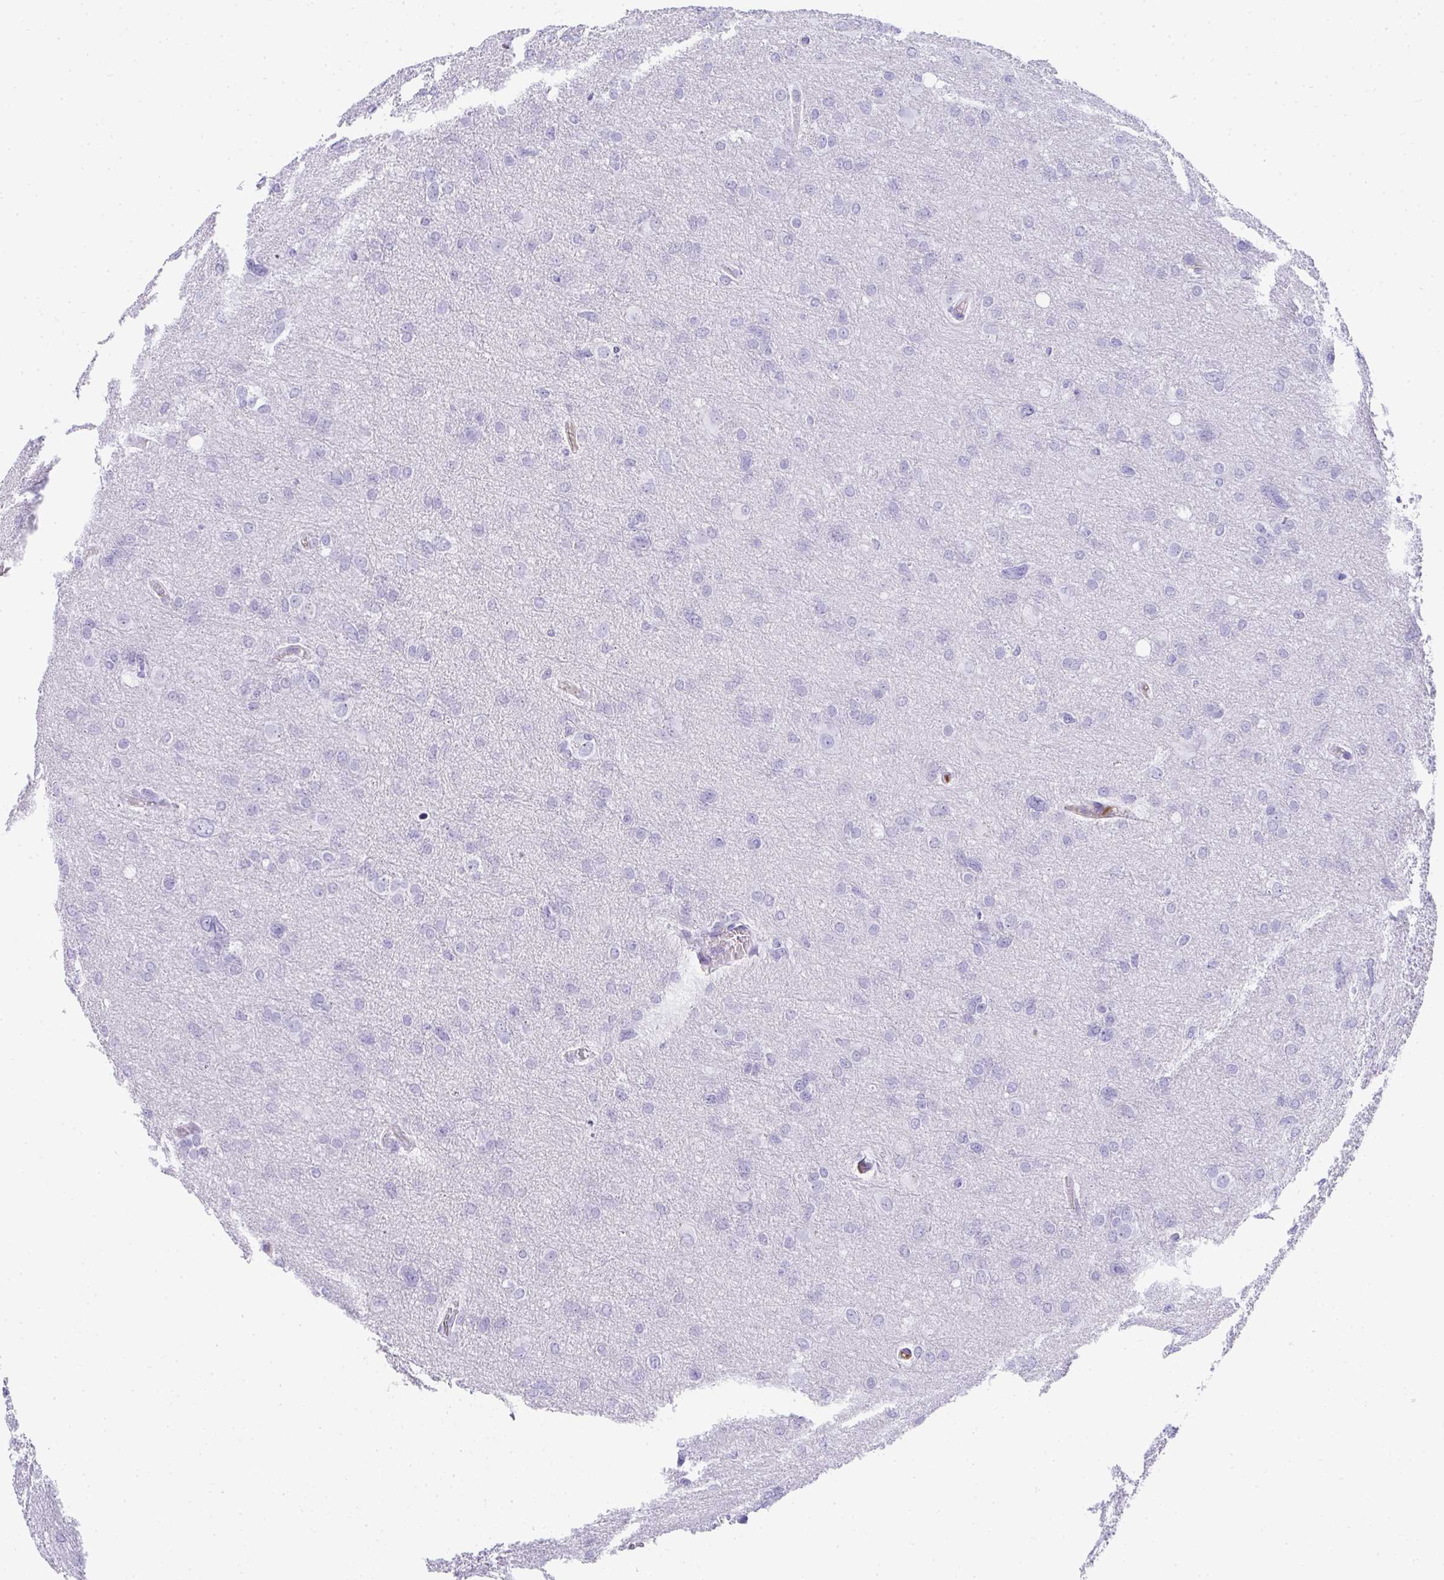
{"staining": {"intensity": "negative", "quantity": "none", "location": "none"}, "tissue": "glioma", "cell_type": "Tumor cells", "image_type": "cancer", "snomed": [{"axis": "morphology", "description": "Glioma, malignant, High grade"}, {"axis": "topography", "description": "Brain"}], "caption": "This is an immunohistochemistry (IHC) micrograph of human glioma. There is no positivity in tumor cells.", "gene": "ZSWIM3", "patient": {"sex": "male", "age": 53}}